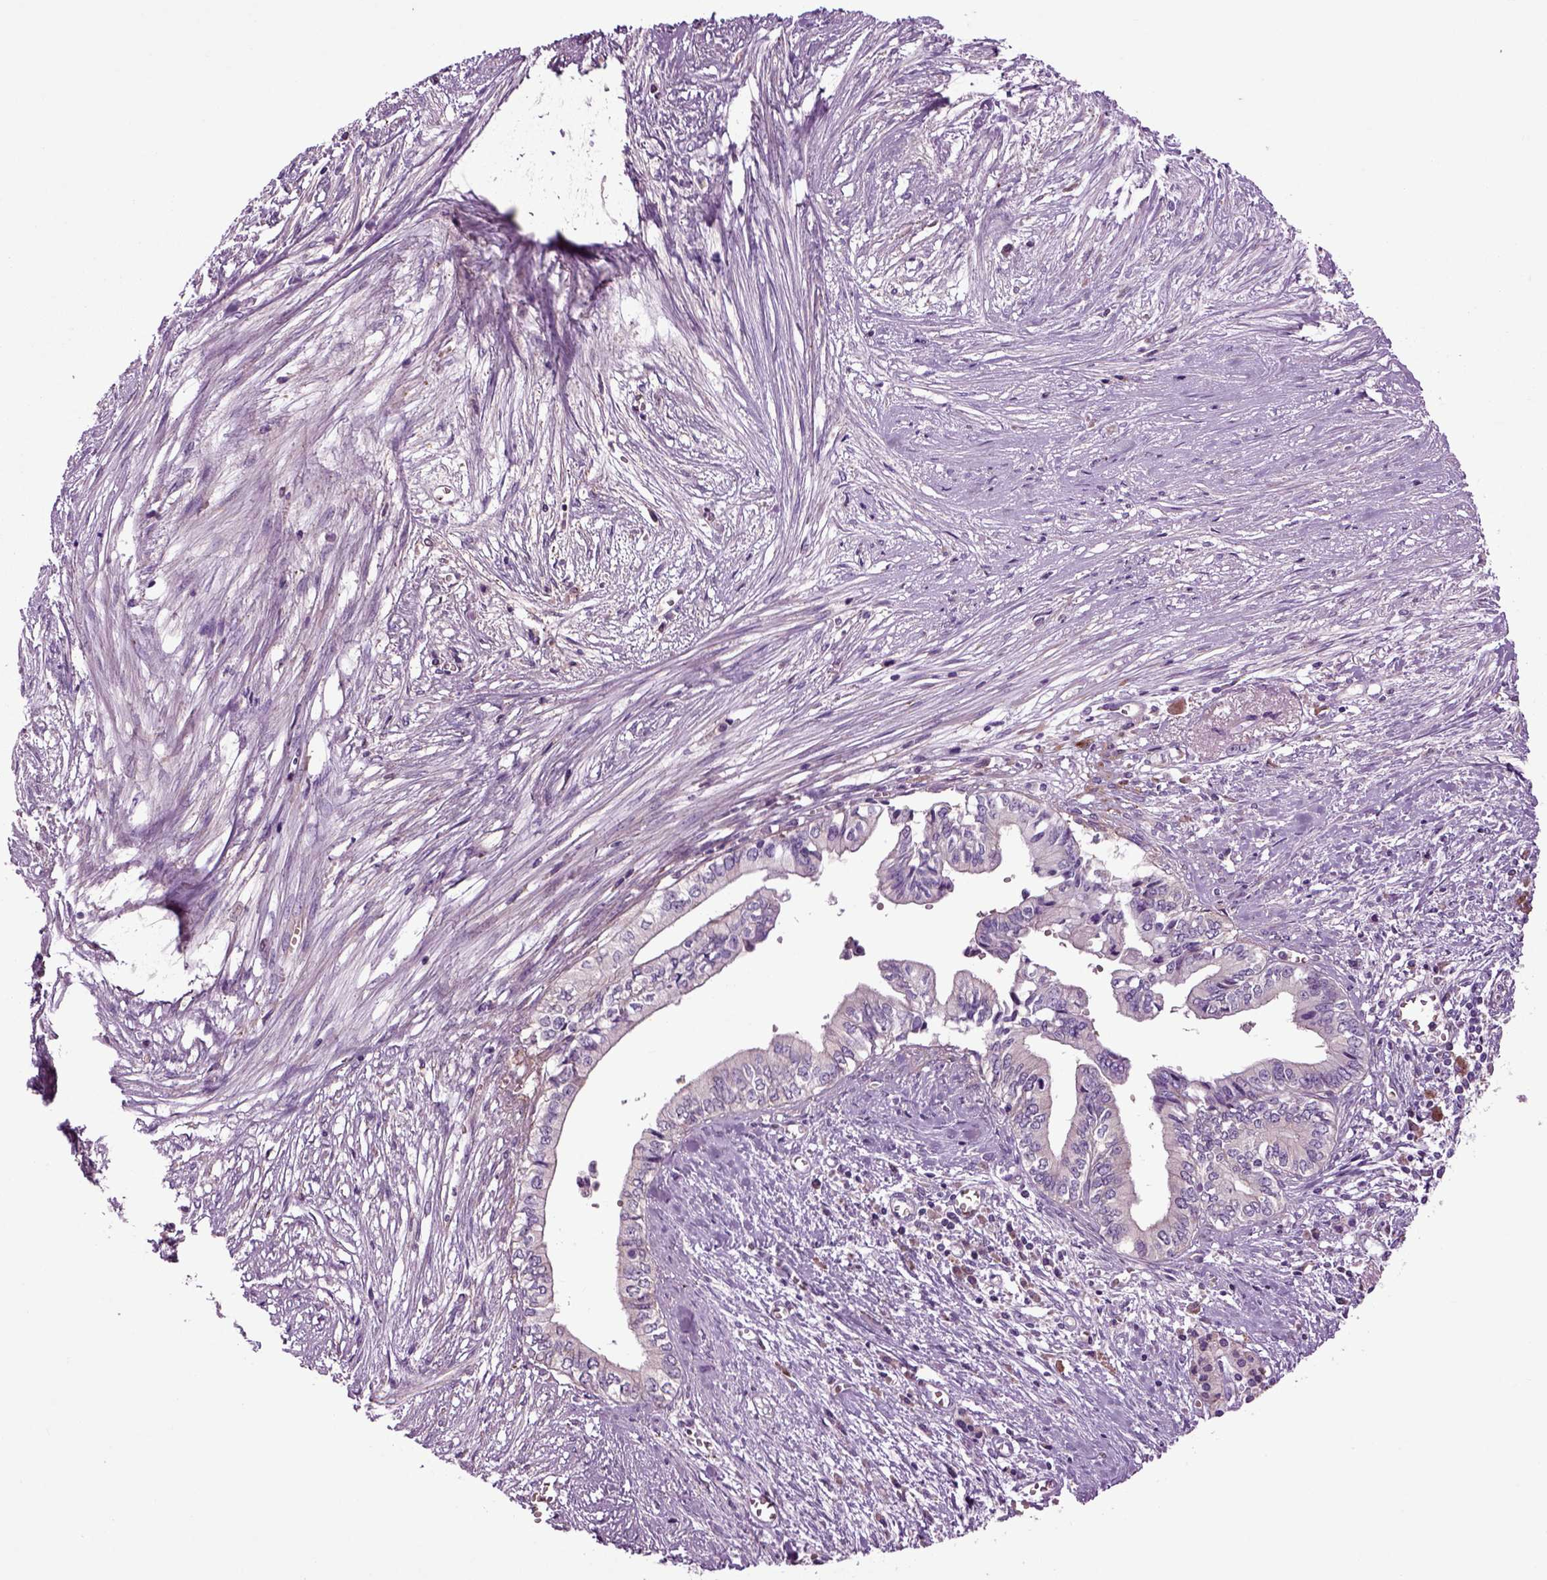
{"staining": {"intensity": "negative", "quantity": "none", "location": "none"}, "tissue": "pancreatic cancer", "cell_type": "Tumor cells", "image_type": "cancer", "snomed": [{"axis": "morphology", "description": "Adenocarcinoma, NOS"}, {"axis": "topography", "description": "Pancreas"}], "caption": "A high-resolution photomicrograph shows immunohistochemistry (IHC) staining of adenocarcinoma (pancreatic), which displays no significant staining in tumor cells.", "gene": "SPON1", "patient": {"sex": "female", "age": 61}}